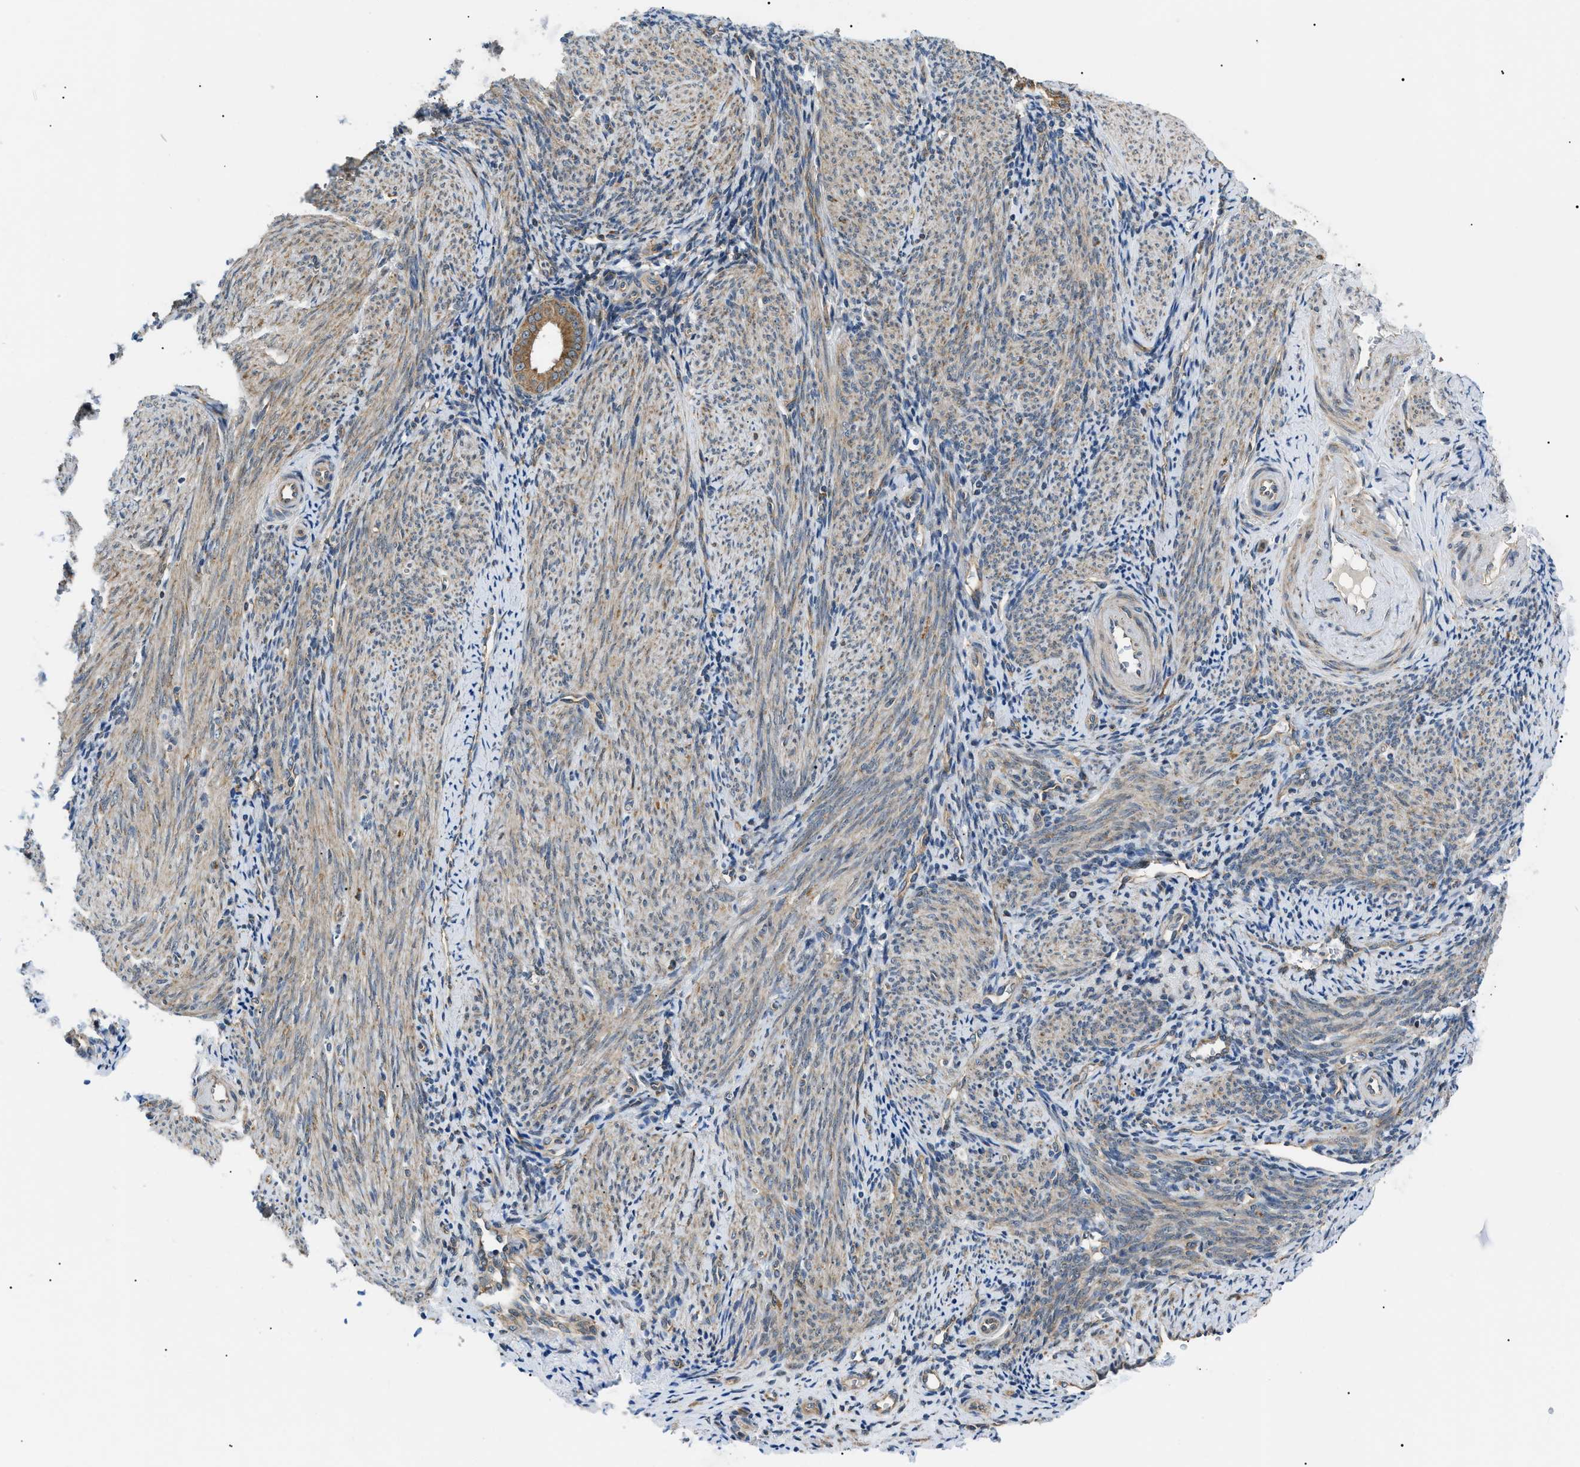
{"staining": {"intensity": "negative", "quantity": "none", "location": "none"}, "tissue": "endometrium", "cell_type": "Cells in endometrial stroma", "image_type": "normal", "snomed": [{"axis": "morphology", "description": "Normal tissue, NOS"}, {"axis": "topography", "description": "Endometrium"}], "caption": "Protein analysis of unremarkable endometrium demonstrates no significant positivity in cells in endometrial stroma. (Immunohistochemistry (ihc), brightfield microscopy, high magnification).", "gene": "SRPK1", "patient": {"sex": "female", "age": 50}}